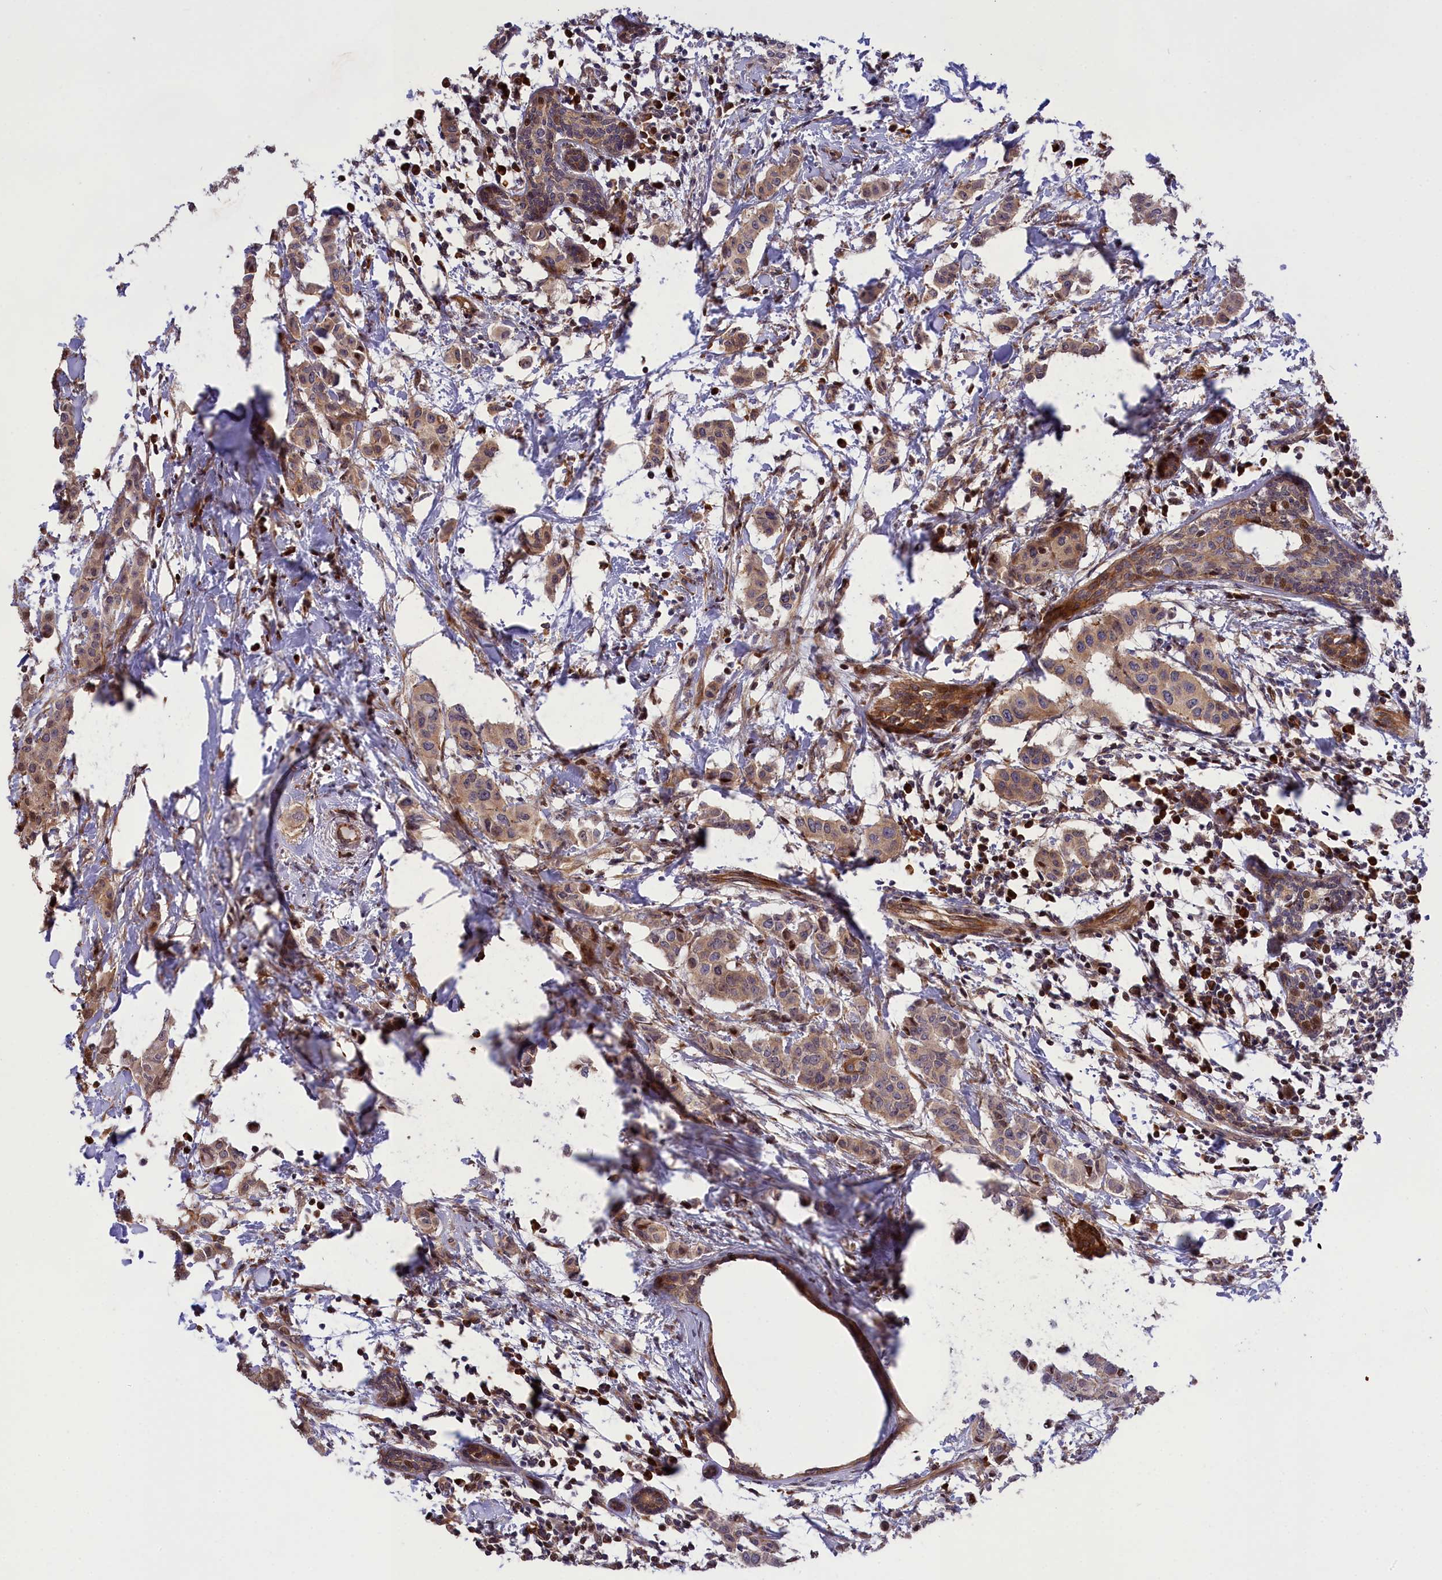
{"staining": {"intensity": "moderate", "quantity": ">75%", "location": "cytoplasmic/membranous"}, "tissue": "breast cancer", "cell_type": "Tumor cells", "image_type": "cancer", "snomed": [{"axis": "morphology", "description": "Duct carcinoma"}, {"axis": "topography", "description": "Breast"}], "caption": "Brown immunohistochemical staining in human breast cancer (infiltrating ductal carcinoma) exhibits moderate cytoplasmic/membranous expression in approximately >75% of tumor cells.", "gene": "DDX60L", "patient": {"sex": "female", "age": 40}}